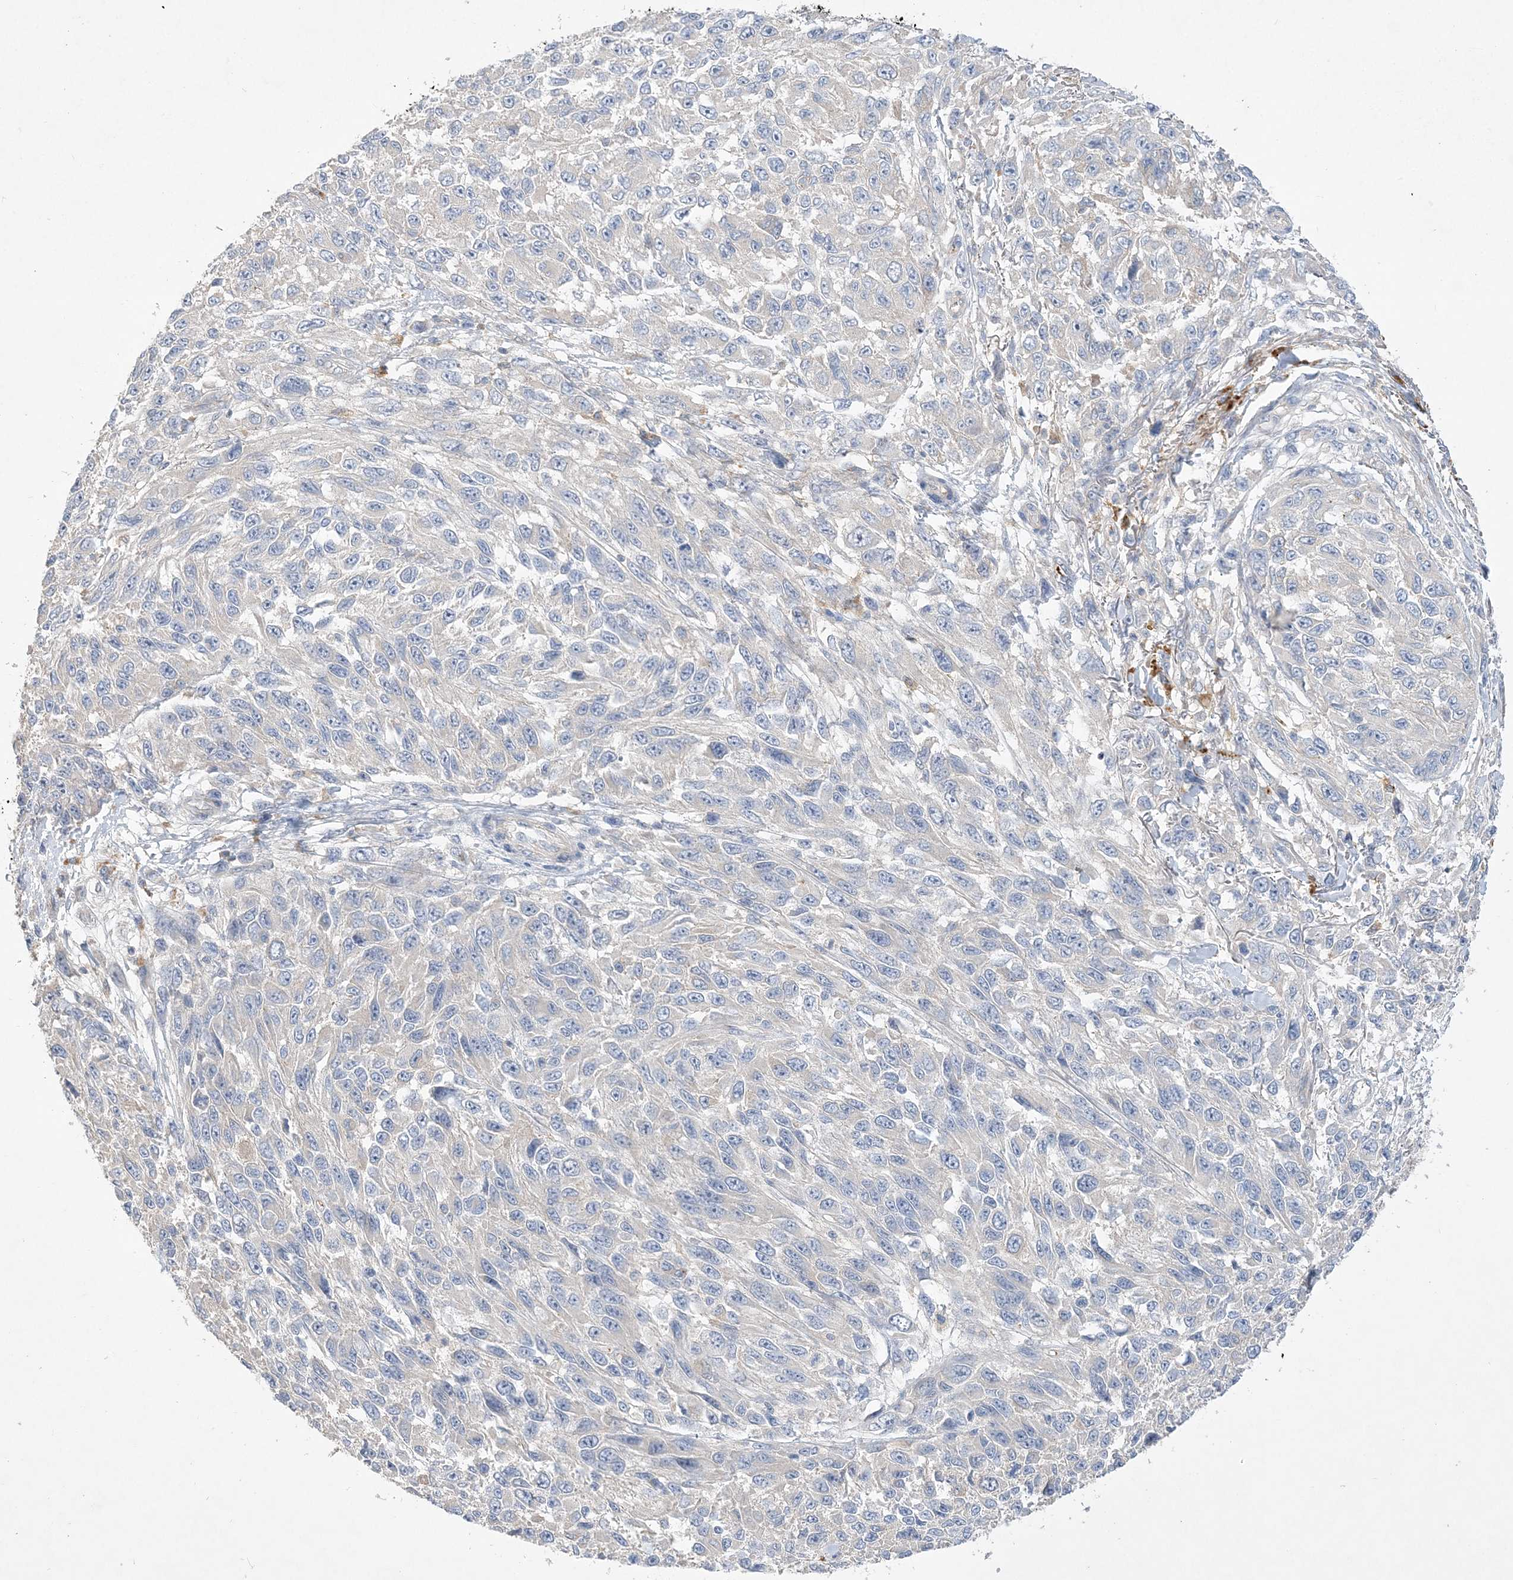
{"staining": {"intensity": "negative", "quantity": "none", "location": "none"}, "tissue": "melanoma", "cell_type": "Tumor cells", "image_type": "cancer", "snomed": [{"axis": "morphology", "description": "Malignant melanoma, NOS"}, {"axis": "topography", "description": "Skin"}], "caption": "There is no significant staining in tumor cells of malignant melanoma.", "gene": "ADCK2", "patient": {"sex": "female", "age": 96}}